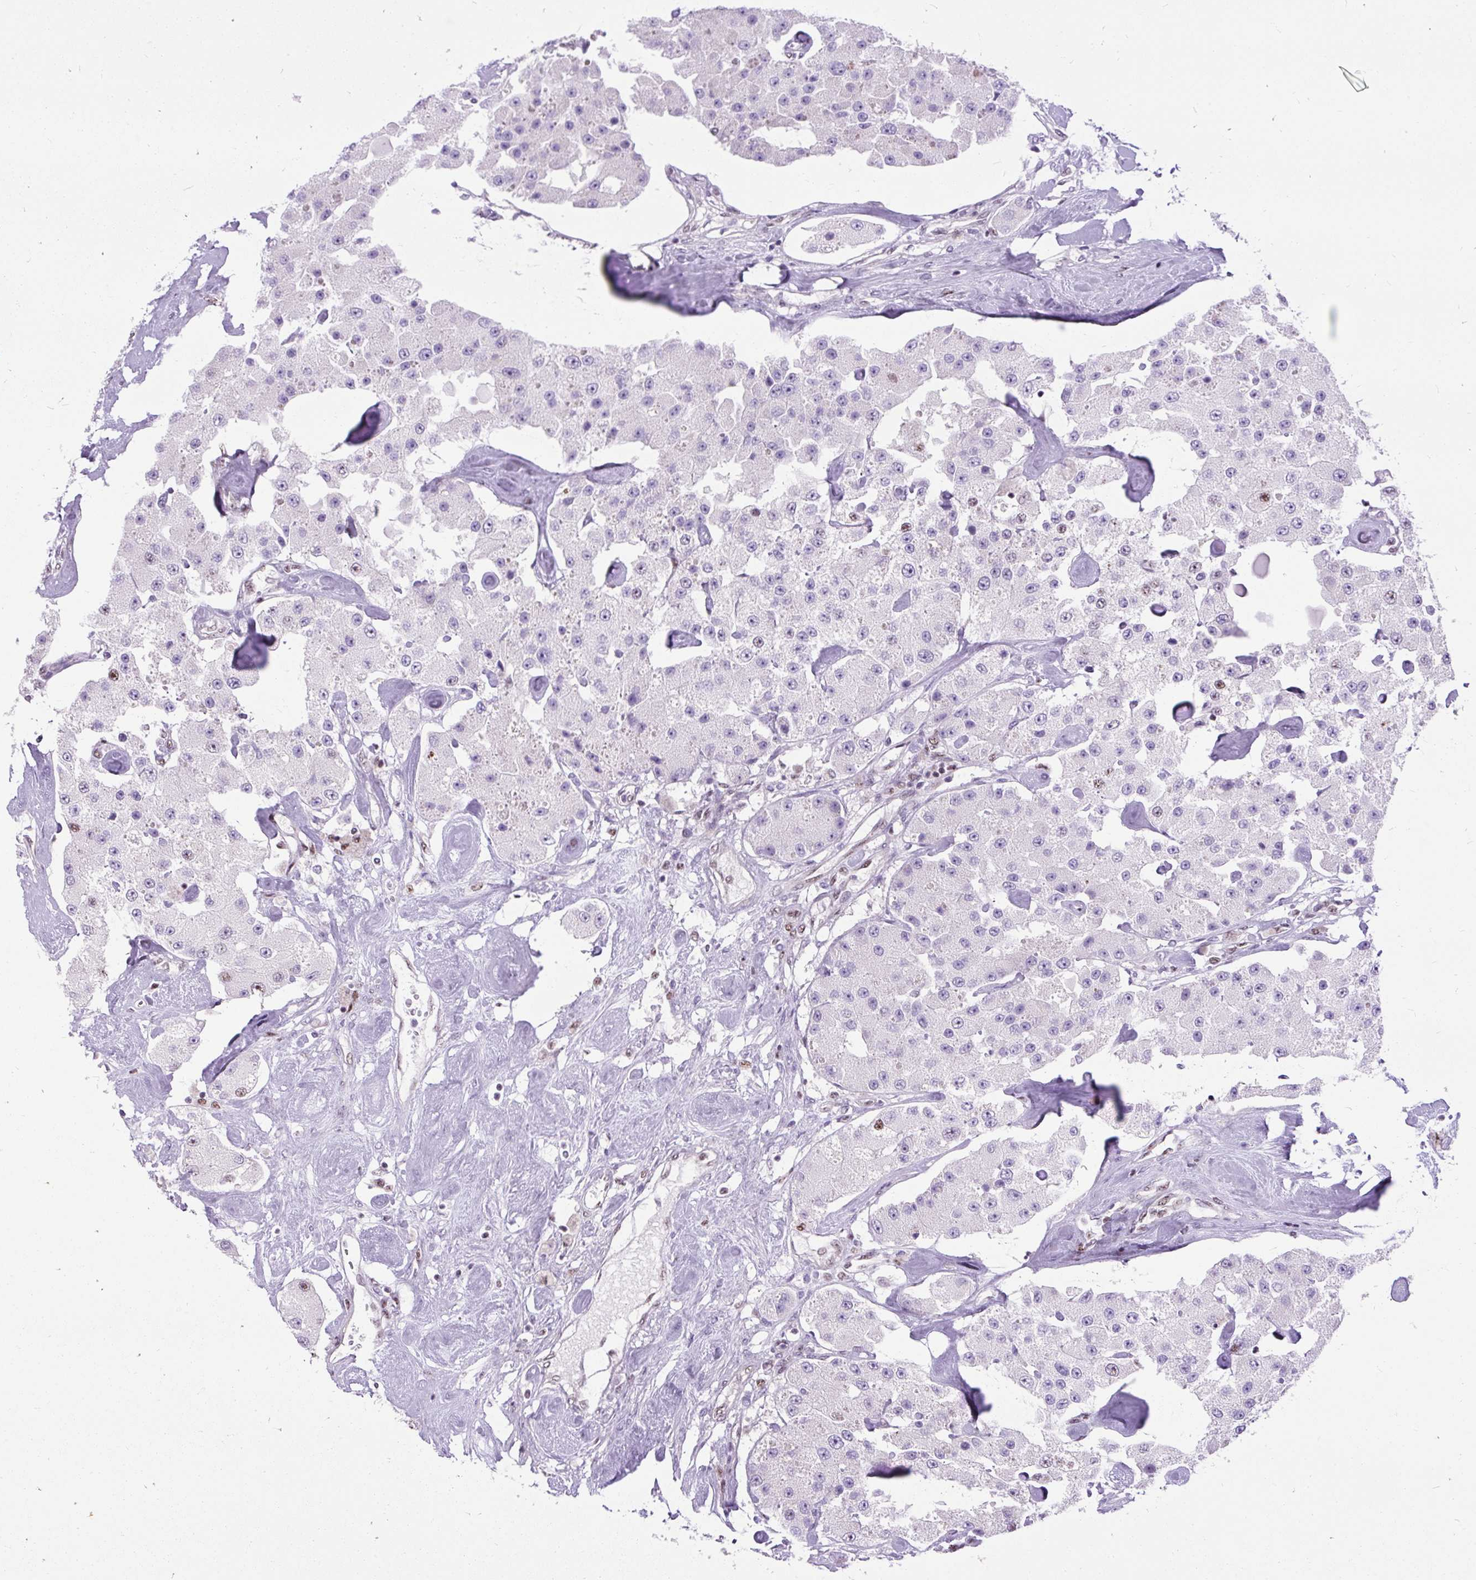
{"staining": {"intensity": "negative", "quantity": "none", "location": "none"}, "tissue": "carcinoid", "cell_type": "Tumor cells", "image_type": "cancer", "snomed": [{"axis": "morphology", "description": "Carcinoid, malignant, NOS"}, {"axis": "topography", "description": "Pancreas"}], "caption": "Immunohistochemistry of carcinoid exhibits no staining in tumor cells.", "gene": "SMC5", "patient": {"sex": "male", "age": 41}}